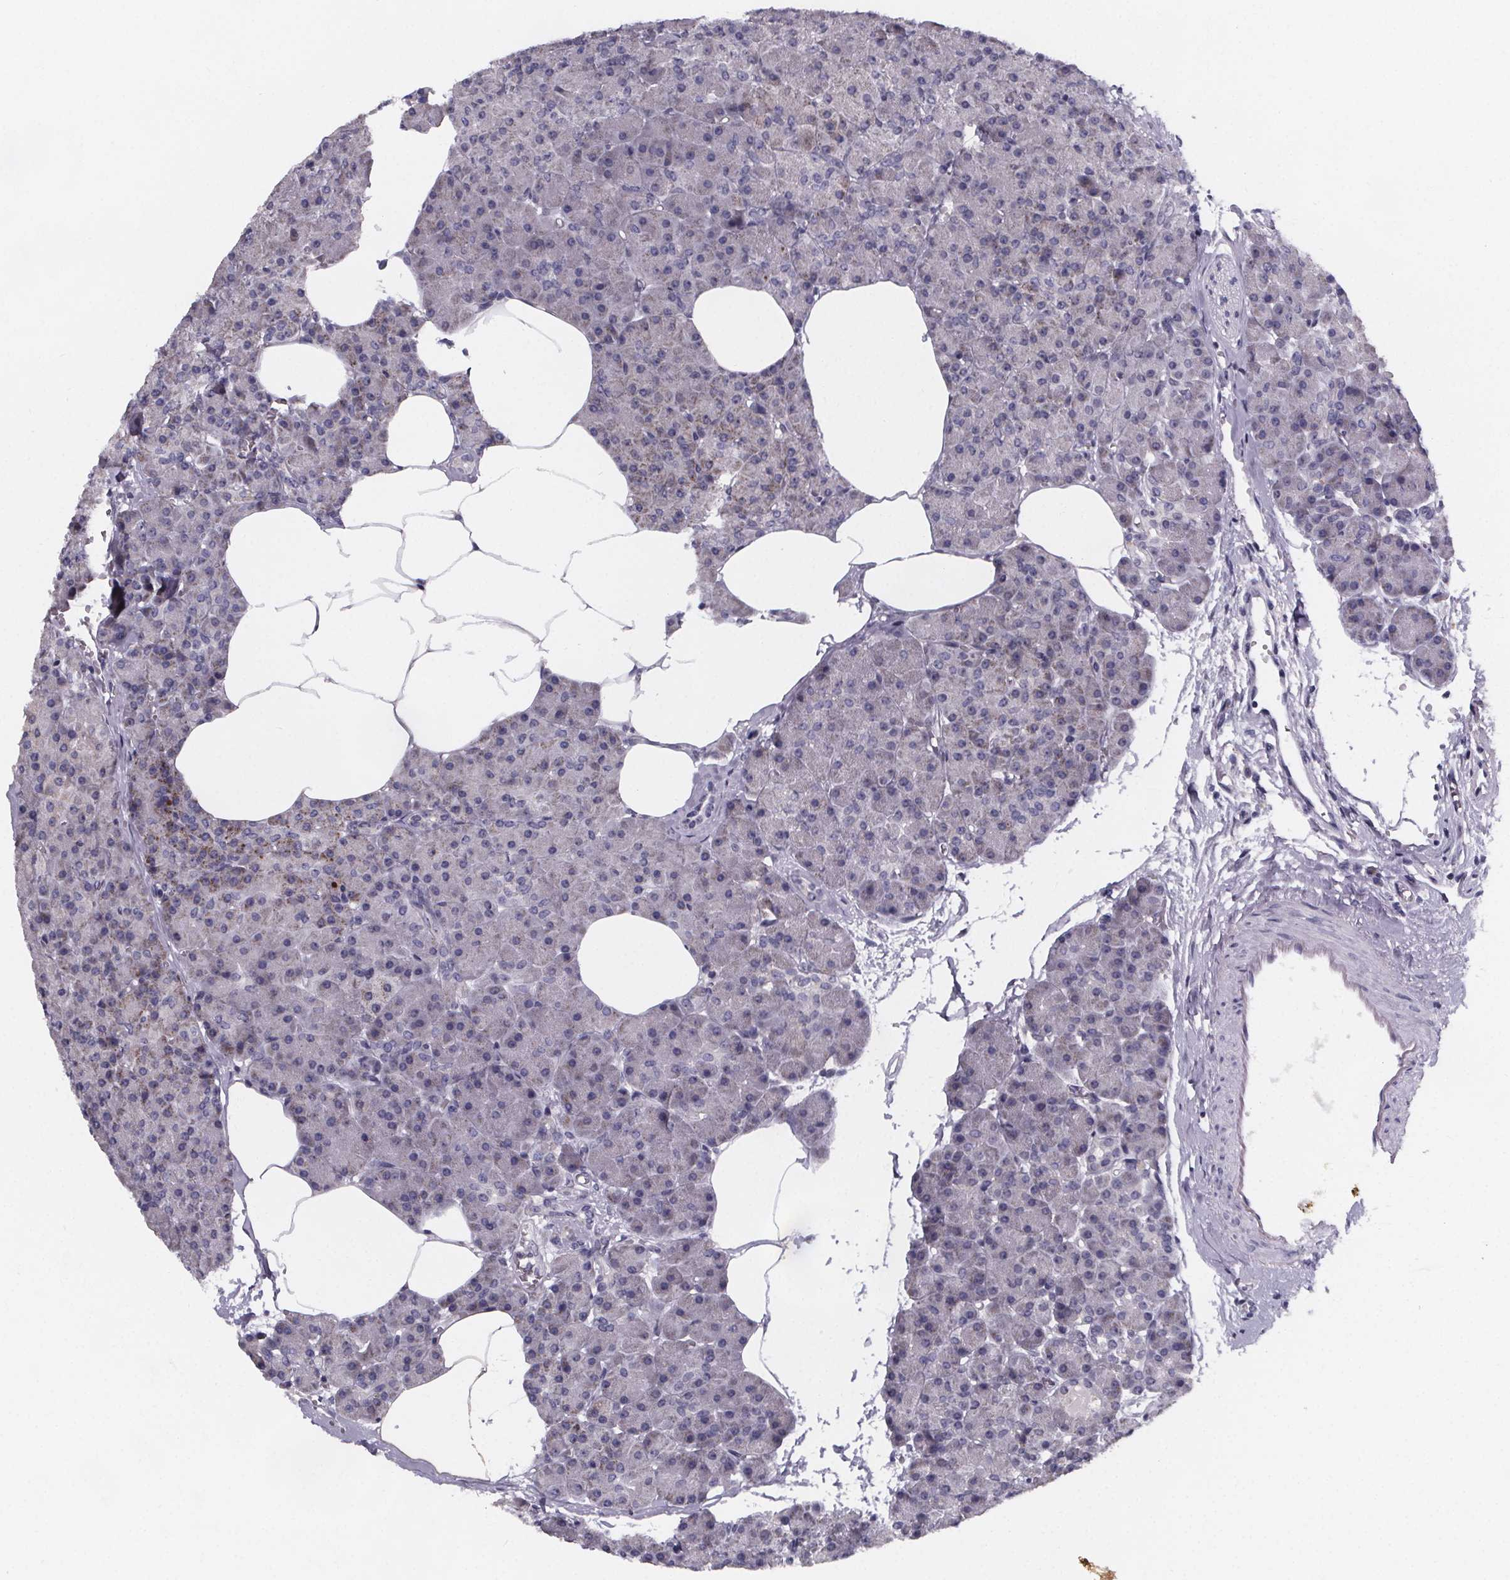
{"staining": {"intensity": "negative", "quantity": "none", "location": "none"}, "tissue": "pancreas", "cell_type": "Exocrine glandular cells", "image_type": "normal", "snomed": [{"axis": "morphology", "description": "Normal tissue, NOS"}, {"axis": "topography", "description": "Pancreas"}], "caption": "The micrograph demonstrates no significant expression in exocrine glandular cells of pancreas. (Brightfield microscopy of DAB (3,3'-diaminobenzidine) immunohistochemistry (IHC) at high magnification).", "gene": "PAH", "patient": {"sex": "female", "age": 45}}